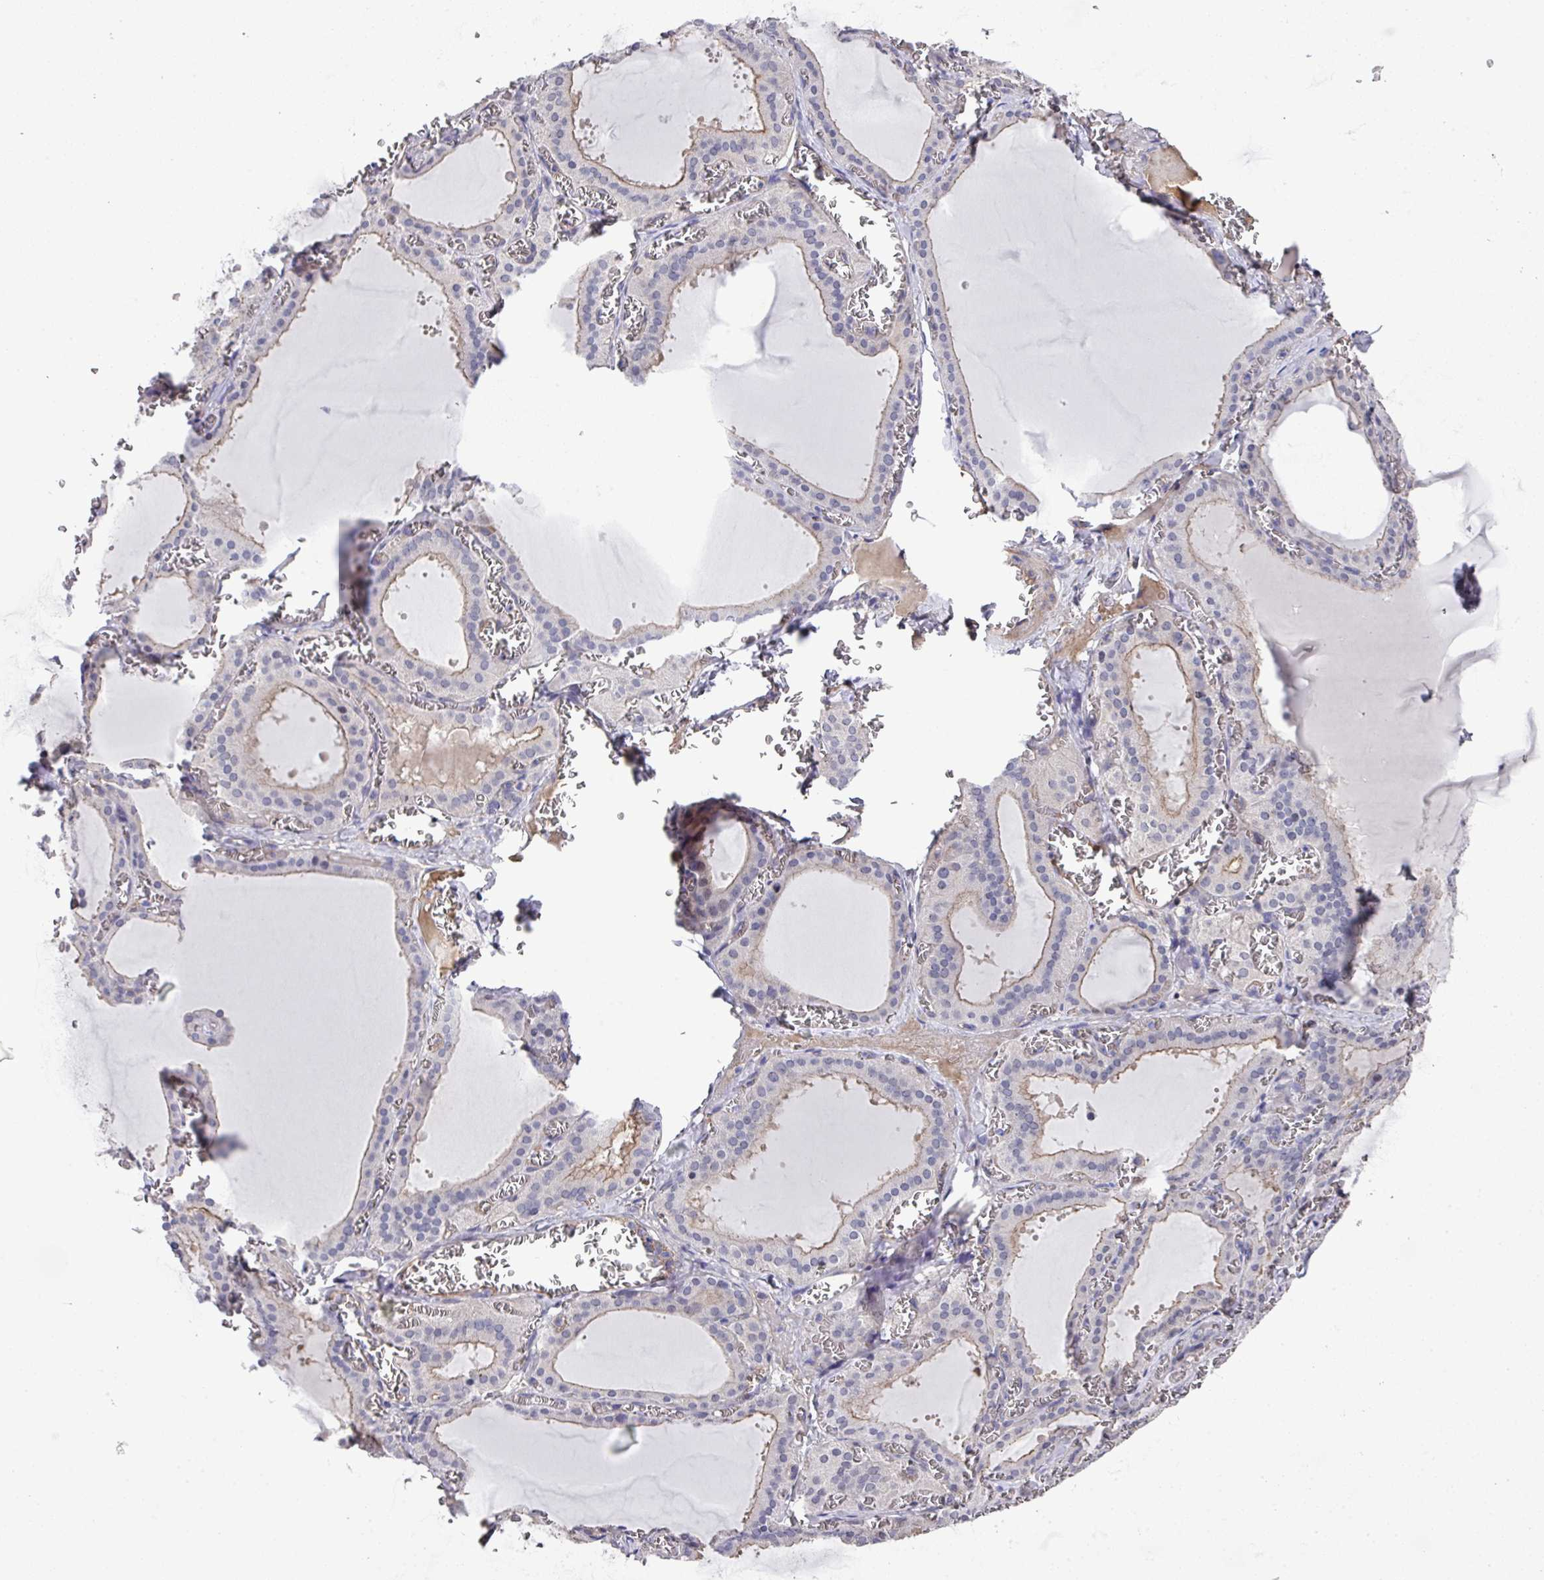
{"staining": {"intensity": "moderate", "quantity": "<25%", "location": "cytoplasmic/membranous"}, "tissue": "thyroid gland", "cell_type": "Glandular cells", "image_type": "normal", "snomed": [{"axis": "morphology", "description": "Normal tissue, NOS"}, {"axis": "topography", "description": "Thyroid gland"}], "caption": "Thyroid gland stained for a protein (brown) reveals moderate cytoplasmic/membranous positive staining in about <25% of glandular cells.", "gene": "PRR5", "patient": {"sex": "female", "age": 30}}